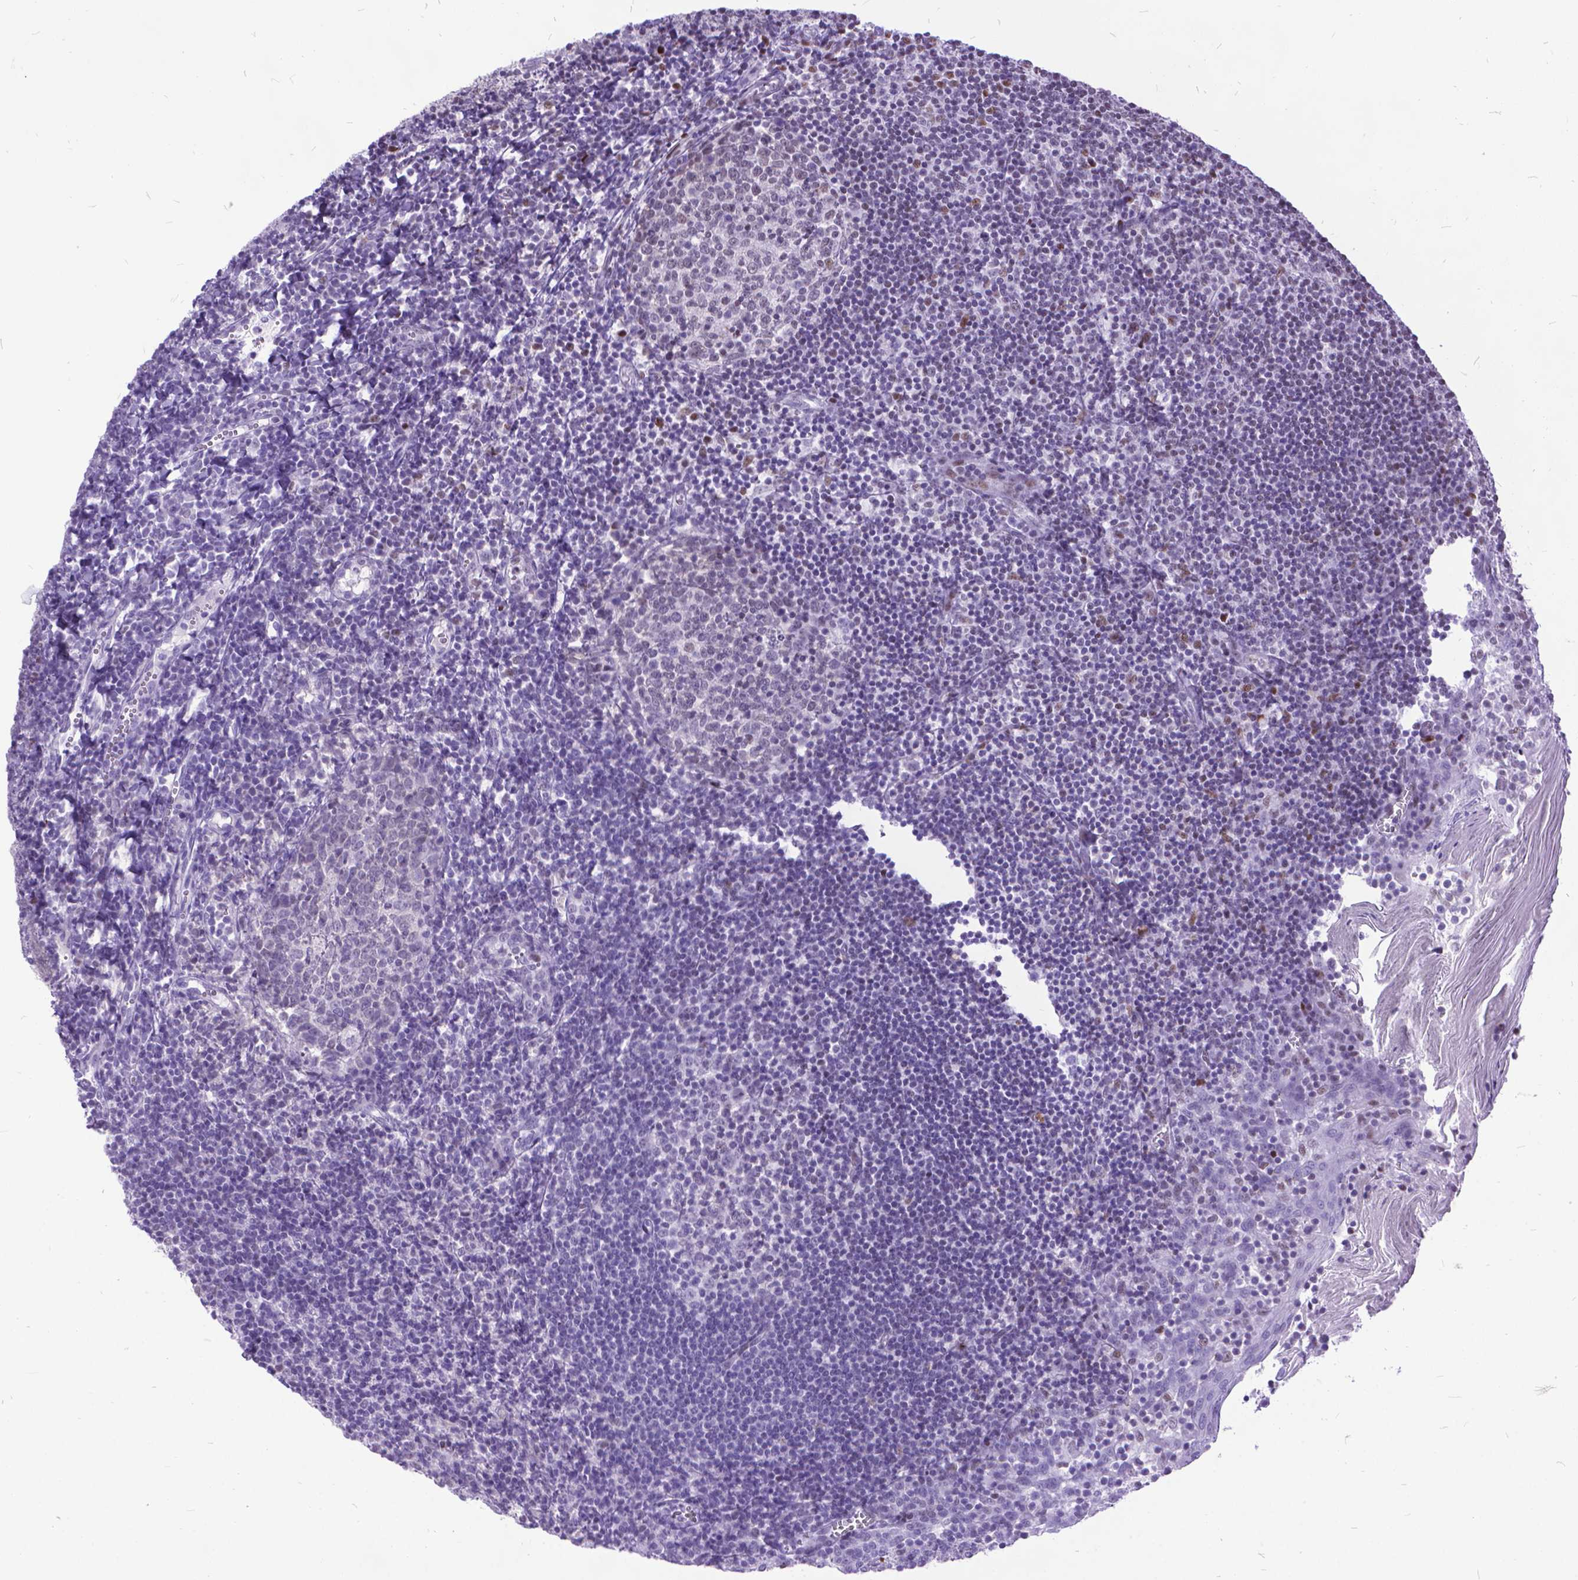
{"staining": {"intensity": "moderate", "quantity": "<25%", "location": "cytoplasmic/membranous"}, "tissue": "lymph node", "cell_type": "Germinal center cells", "image_type": "normal", "snomed": [{"axis": "morphology", "description": "Normal tissue, NOS"}, {"axis": "topography", "description": "Lymph node"}], "caption": "The photomicrograph demonstrates immunohistochemical staining of unremarkable lymph node. There is moderate cytoplasmic/membranous positivity is seen in approximately <25% of germinal center cells.", "gene": "POLE4", "patient": {"sex": "female", "age": 21}}